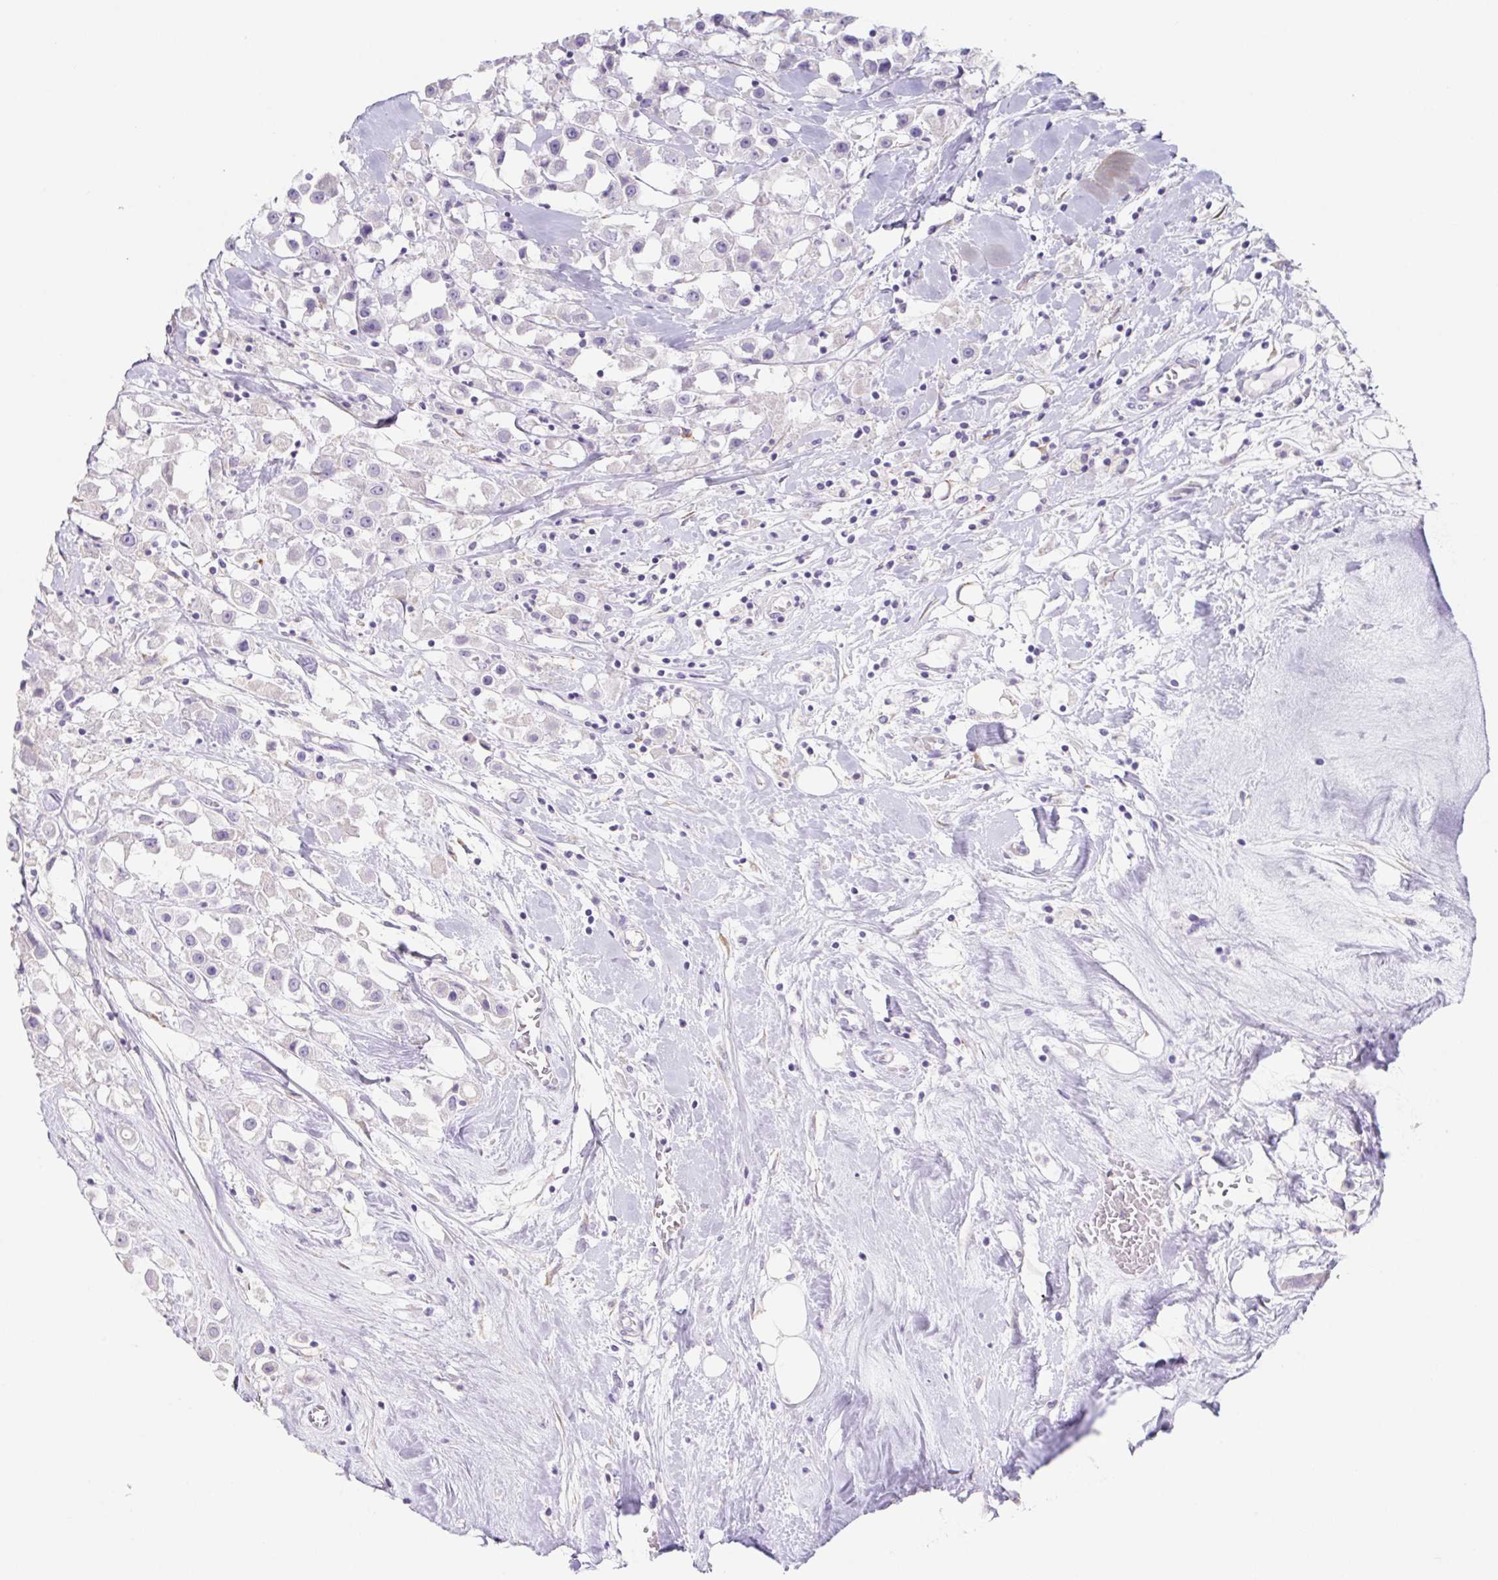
{"staining": {"intensity": "negative", "quantity": "none", "location": "none"}, "tissue": "breast cancer", "cell_type": "Tumor cells", "image_type": "cancer", "snomed": [{"axis": "morphology", "description": "Duct carcinoma"}, {"axis": "topography", "description": "Breast"}], "caption": "The micrograph reveals no staining of tumor cells in invasive ductal carcinoma (breast). (Stains: DAB (3,3'-diaminobenzidine) IHC with hematoxylin counter stain, Microscopy: brightfield microscopy at high magnification).", "gene": "HDGFL1", "patient": {"sex": "female", "age": 61}}